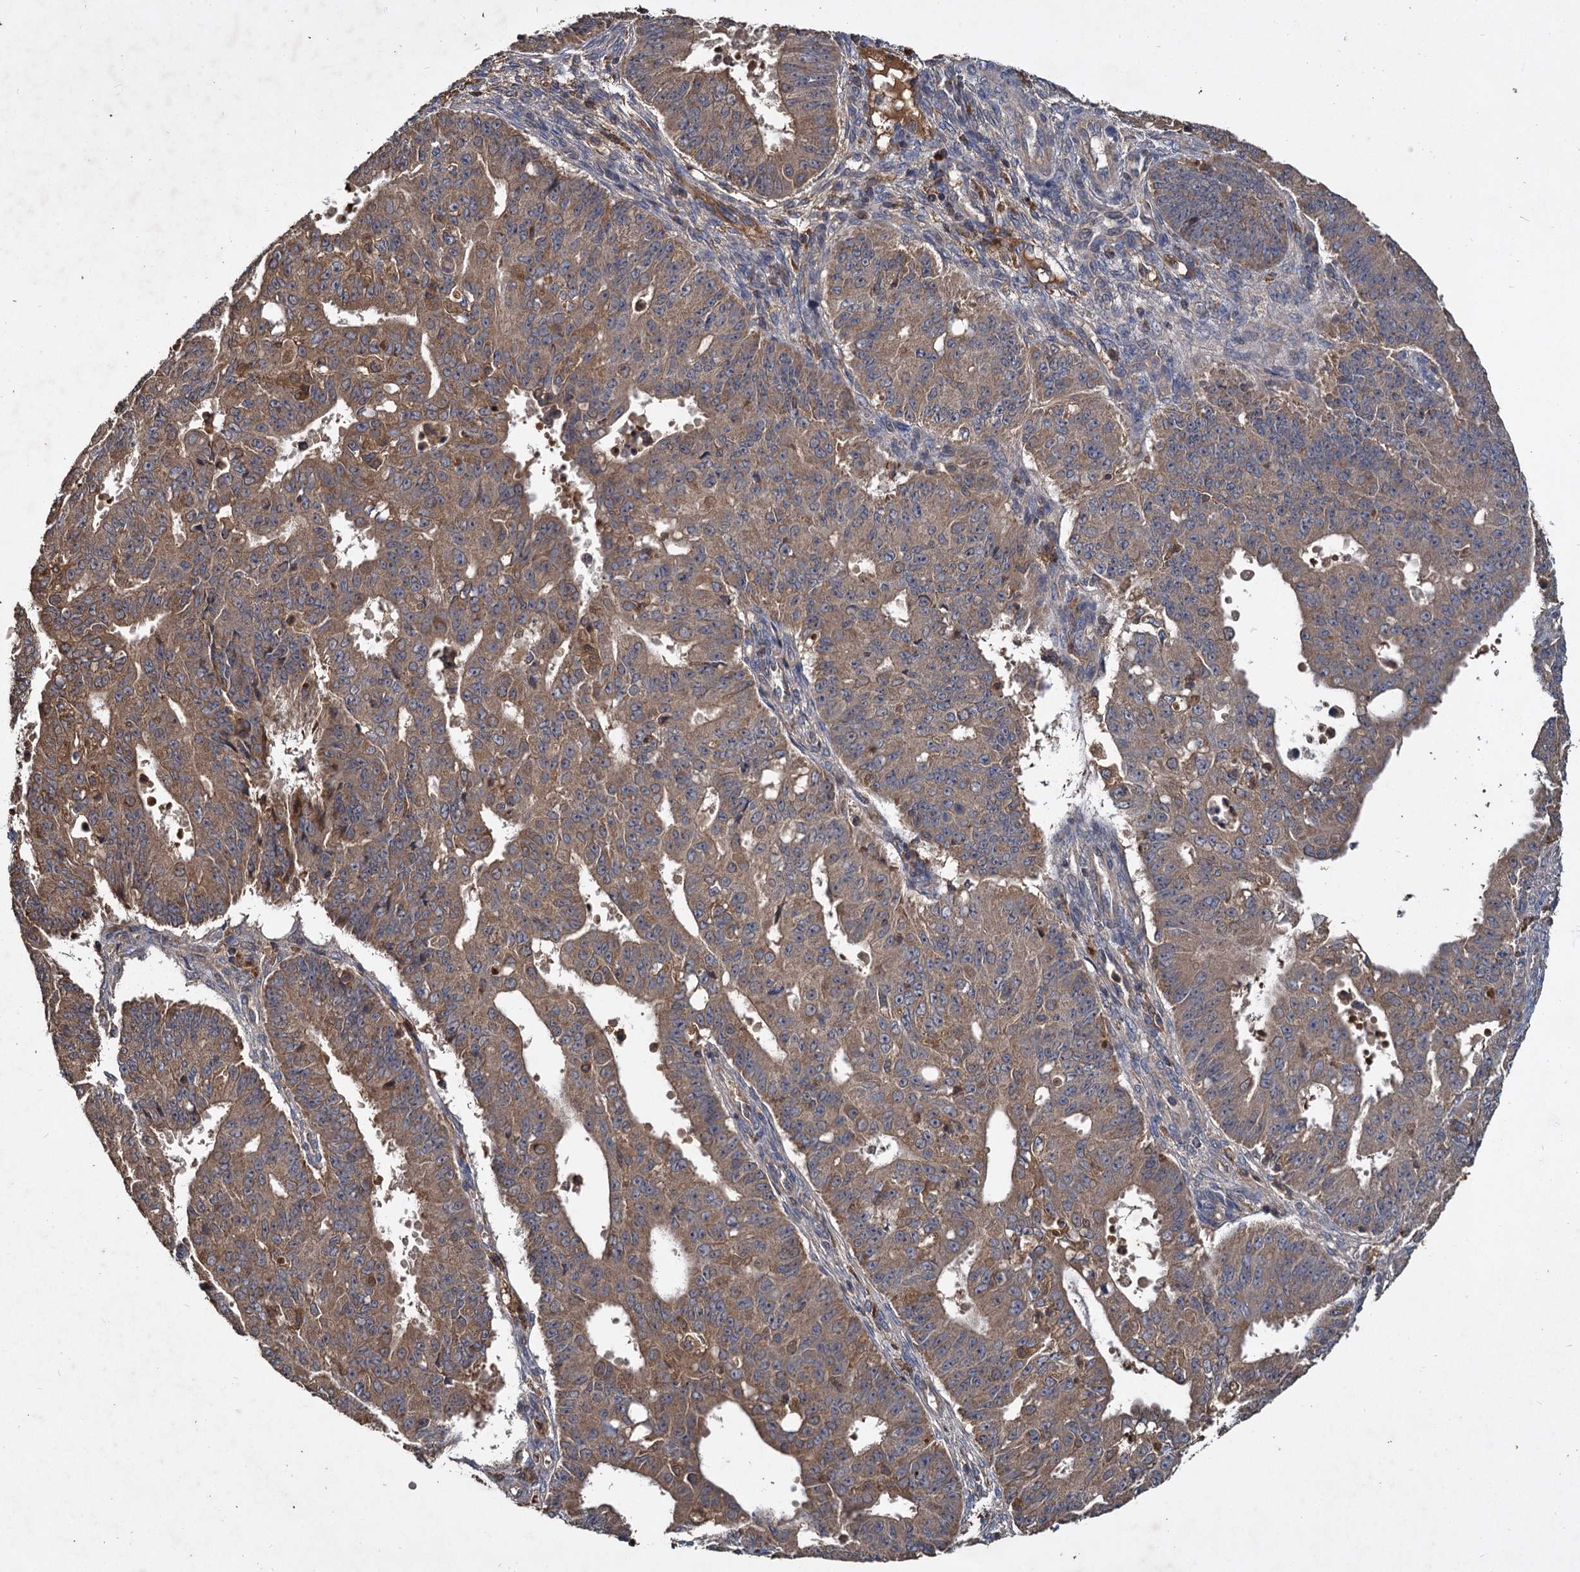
{"staining": {"intensity": "moderate", "quantity": ">75%", "location": "cytoplasmic/membranous"}, "tissue": "ovarian cancer", "cell_type": "Tumor cells", "image_type": "cancer", "snomed": [{"axis": "morphology", "description": "Carcinoma, endometroid"}, {"axis": "topography", "description": "Appendix"}, {"axis": "topography", "description": "Ovary"}], "caption": "This is an image of IHC staining of ovarian cancer (endometroid carcinoma), which shows moderate staining in the cytoplasmic/membranous of tumor cells.", "gene": "GCLC", "patient": {"sex": "female", "age": 42}}